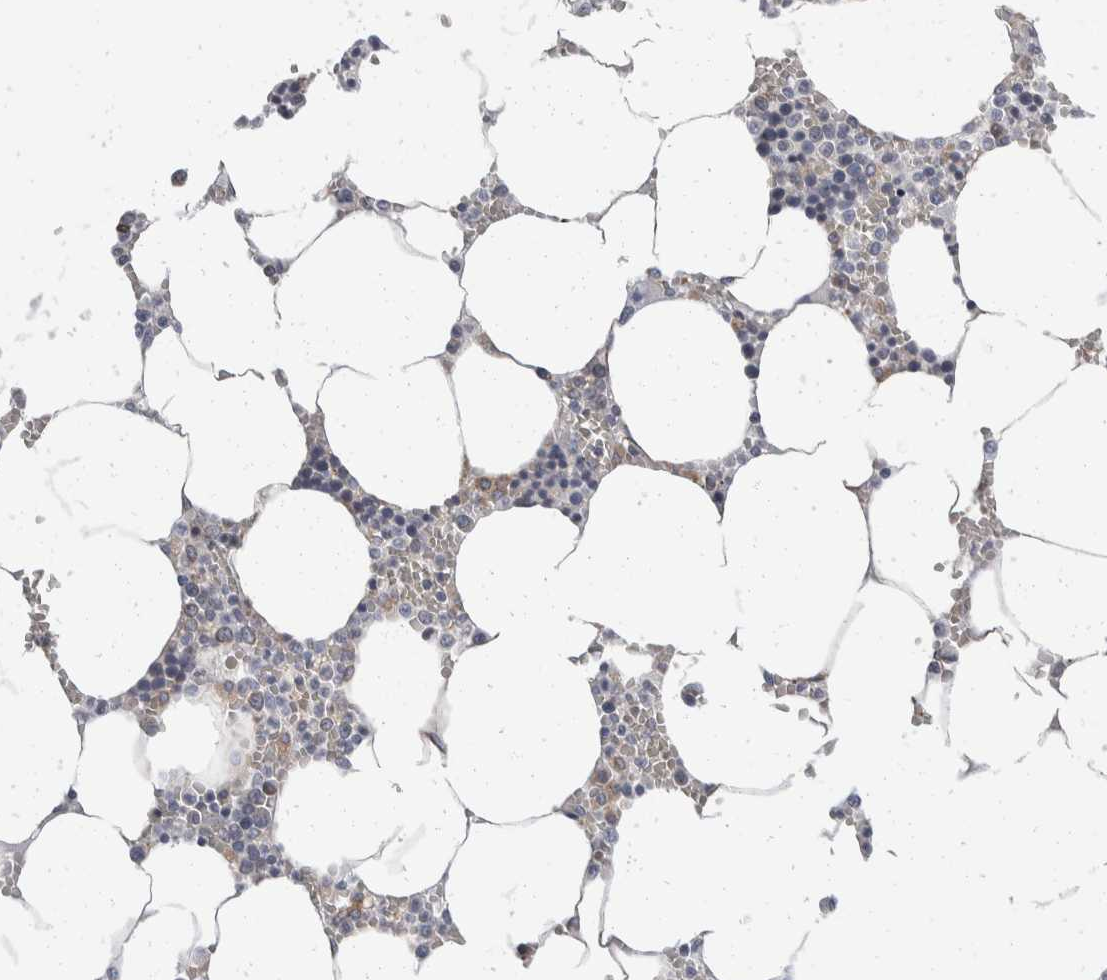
{"staining": {"intensity": "weak", "quantity": "<25%", "location": "cytoplasmic/membranous"}, "tissue": "bone marrow", "cell_type": "Hematopoietic cells", "image_type": "normal", "snomed": [{"axis": "morphology", "description": "Normal tissue, NOS"}, {"axis": "topography", "description": "Bone marrow"}], "caption": "Protein analysis of unremarkable bone marrow reveals no significant staining in hematopoietic cells.", "gene": "TMEM245", "patient": {"sex": "male", "age": 70}}